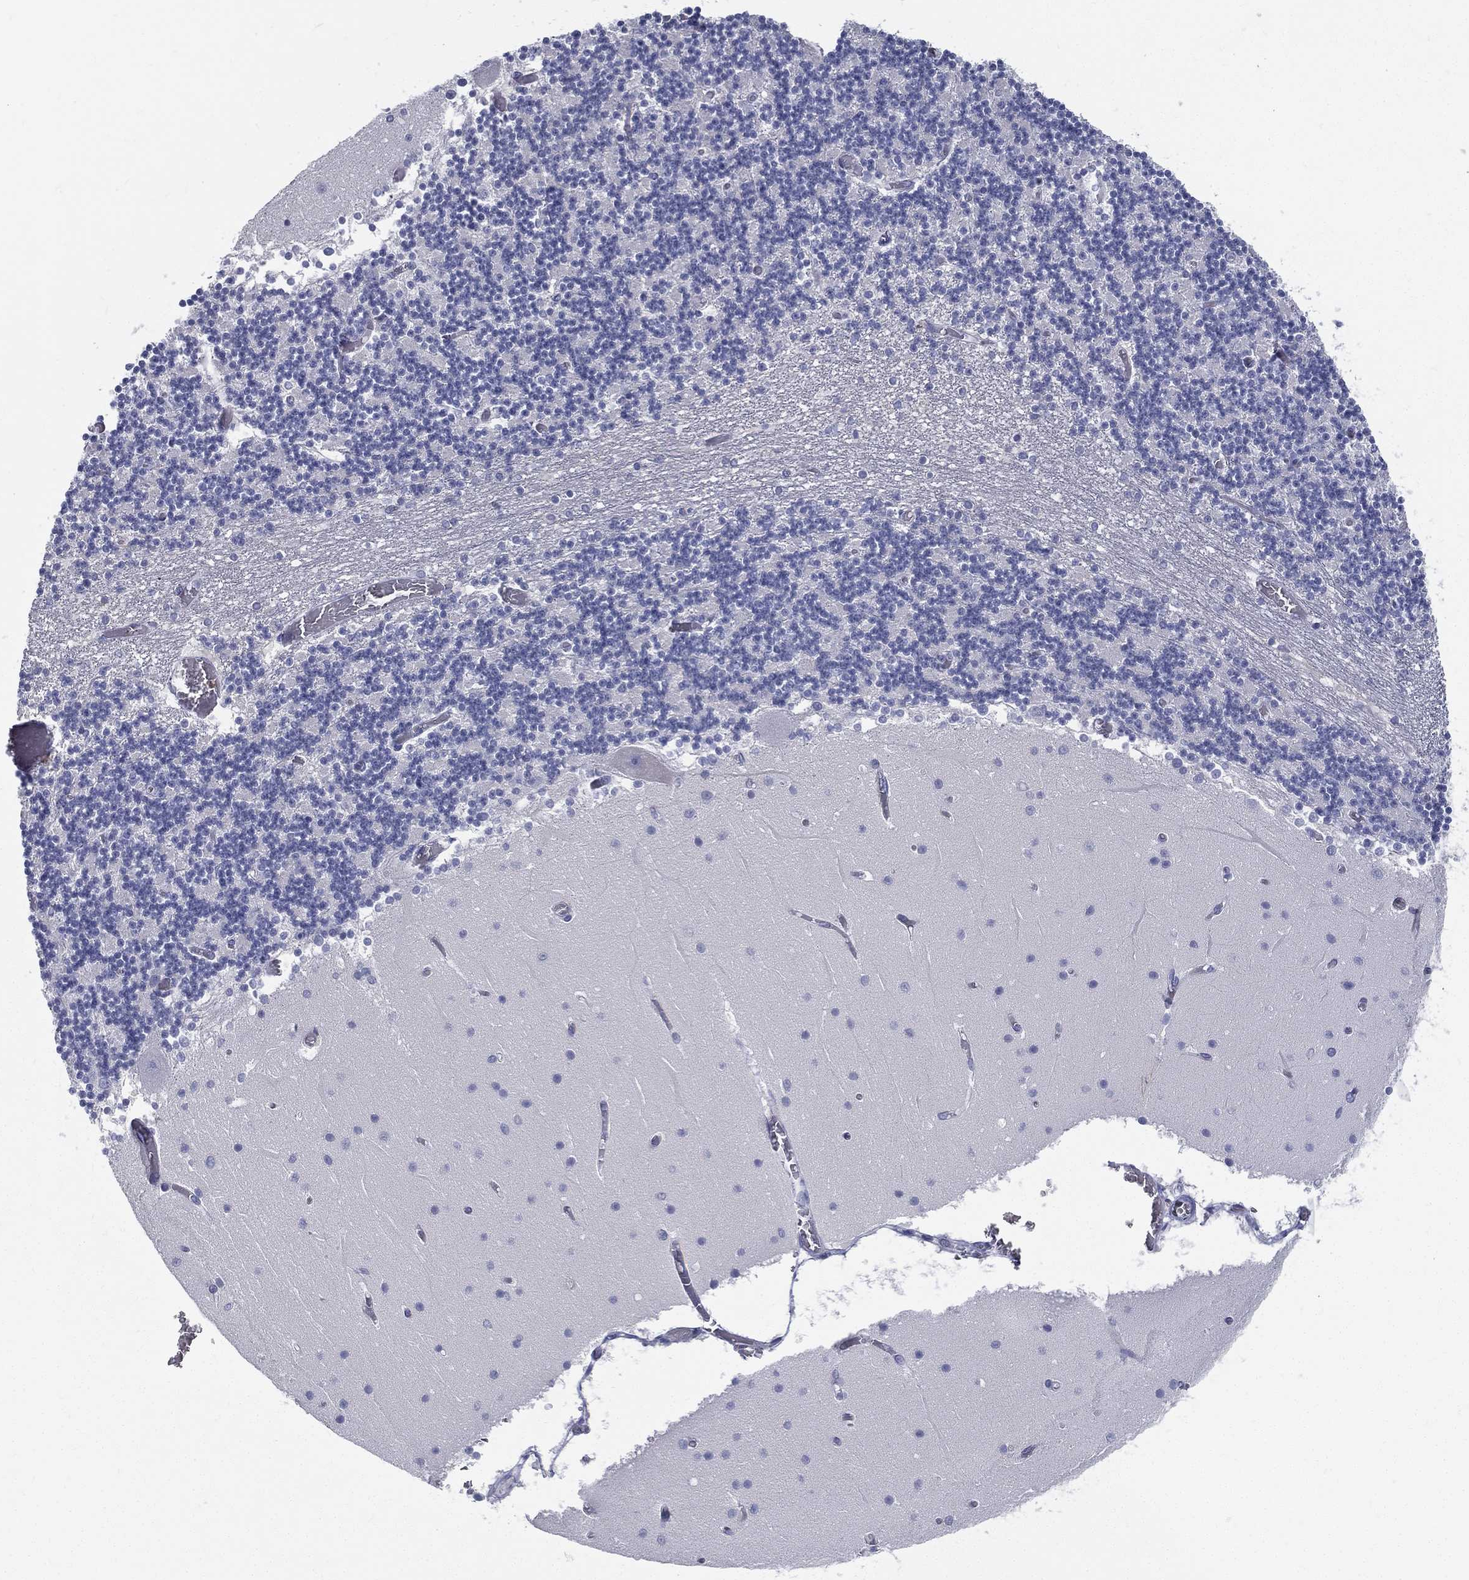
{"staining": {"intensity": "negative", "quantity": "none", "location": "none"}, "tissue": "cerebellum", "cell_type": "Cells in granular layer", "image_type": "normal", "snomed": [{"axis": "morphology", "description": "Normal tissue, NOS"}, {"axis": "topography", "description": "Cerebellum"}], "caption": "The immunohistochemistry (IHC) image has no significant expression in cells in granular layer of cerebellum. (DAB (3,3'-diaminobenzidine) IHC with hematoxylin counter stain).", "gene": "DEFB121", "patient": {"sex": "female", "age": 28}}